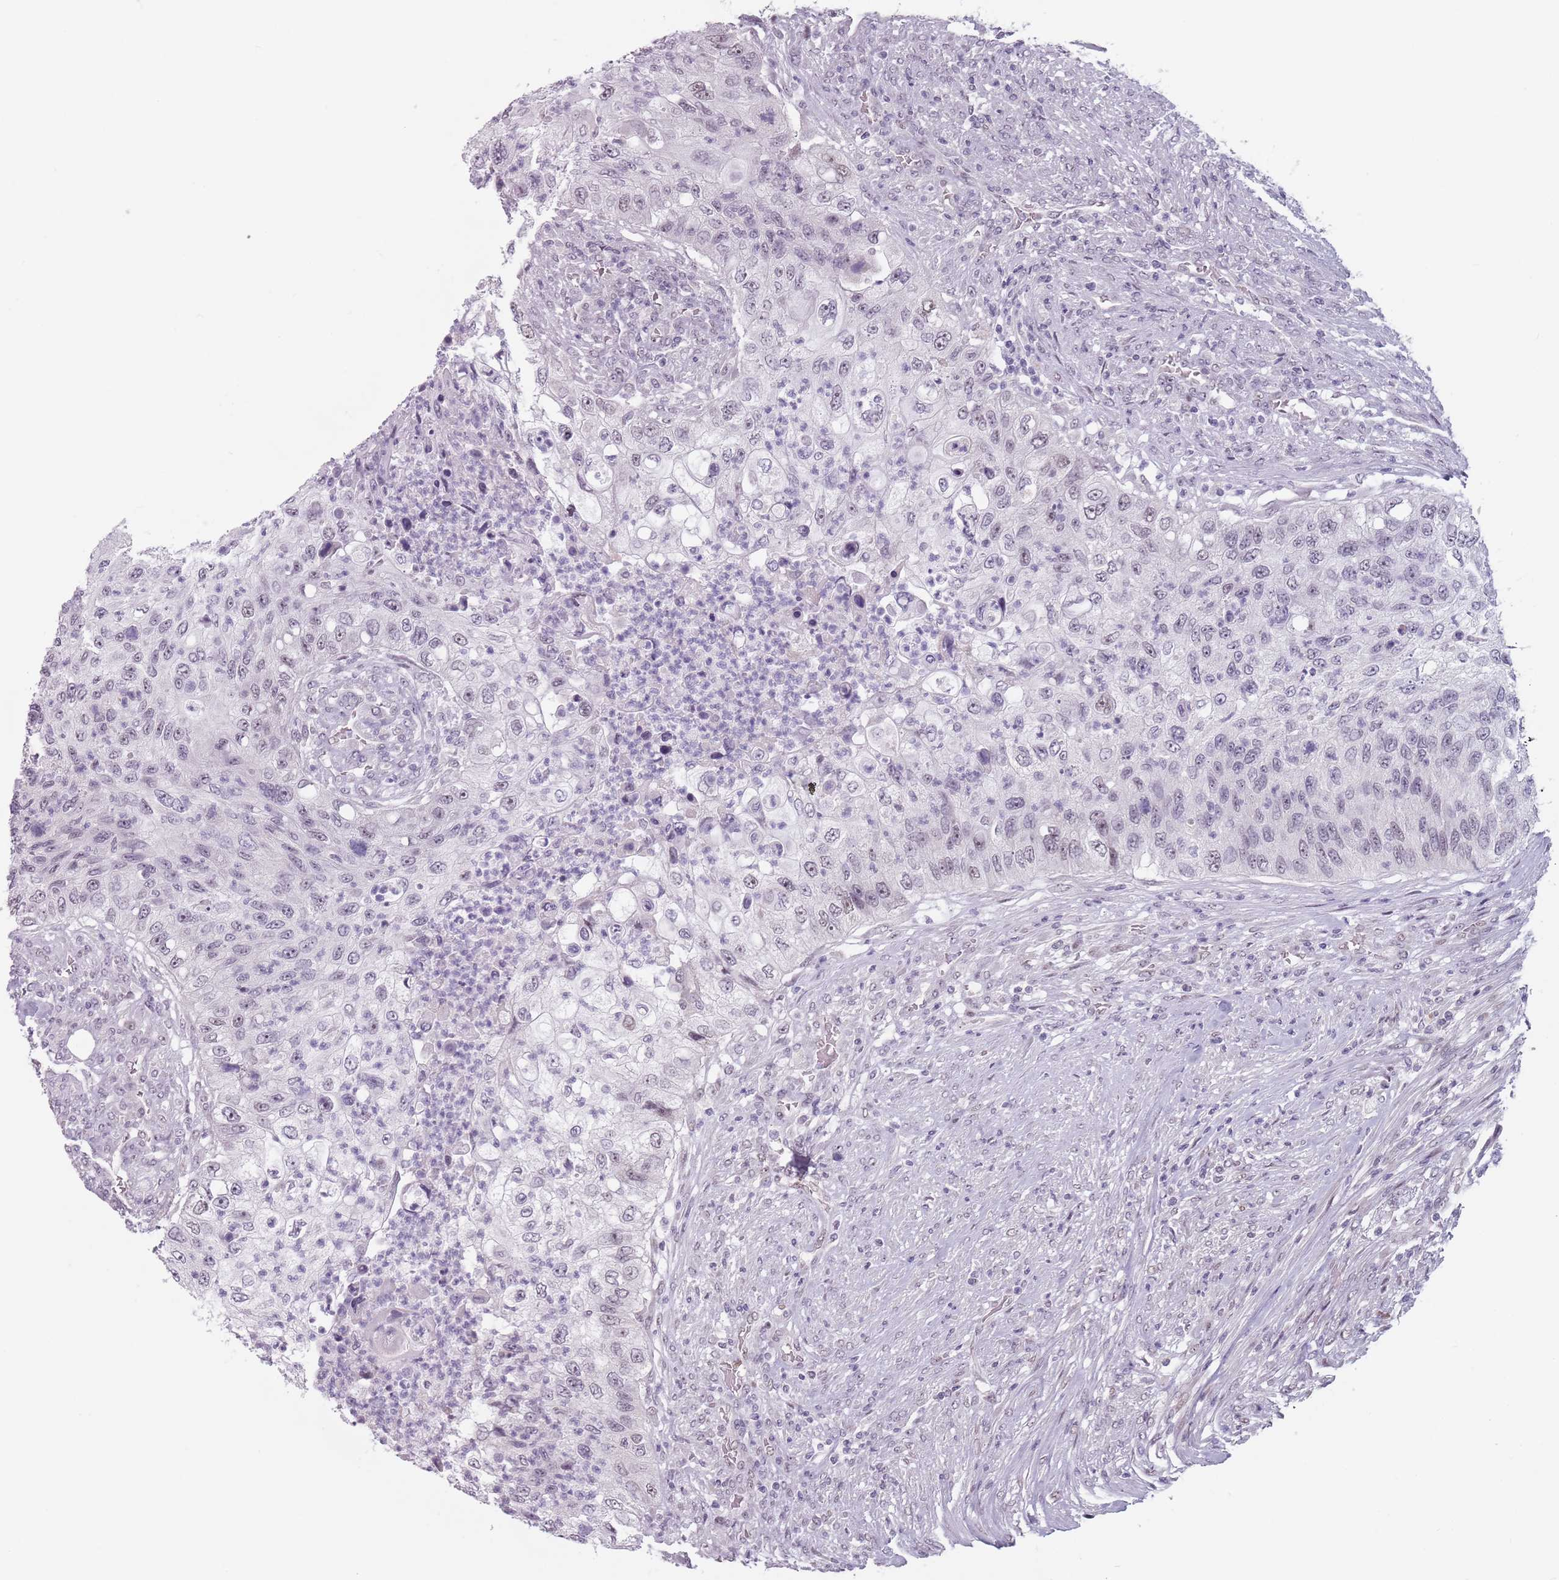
{"staining": {"intensity": "negative", "quantity": "none", "location": "none"}, "tissue": "urothelial cancer", "cell_type": "Tumor cells", "image_type": "cancer", "snomed": [{"axis": "morphology", "description": "Urothelial carcinoma, High grade"}, {"axis": "topography", "description": "Urinary bladder"}], "caption": "A high-resolution photomicrograph shows immunohistochemistry (IHC) staining of urothelial cancer, which demonstrates no significant positivity in tumor cells.", "gene": "PTCHD1", "patient": {"sex": "female", "age": 60}}